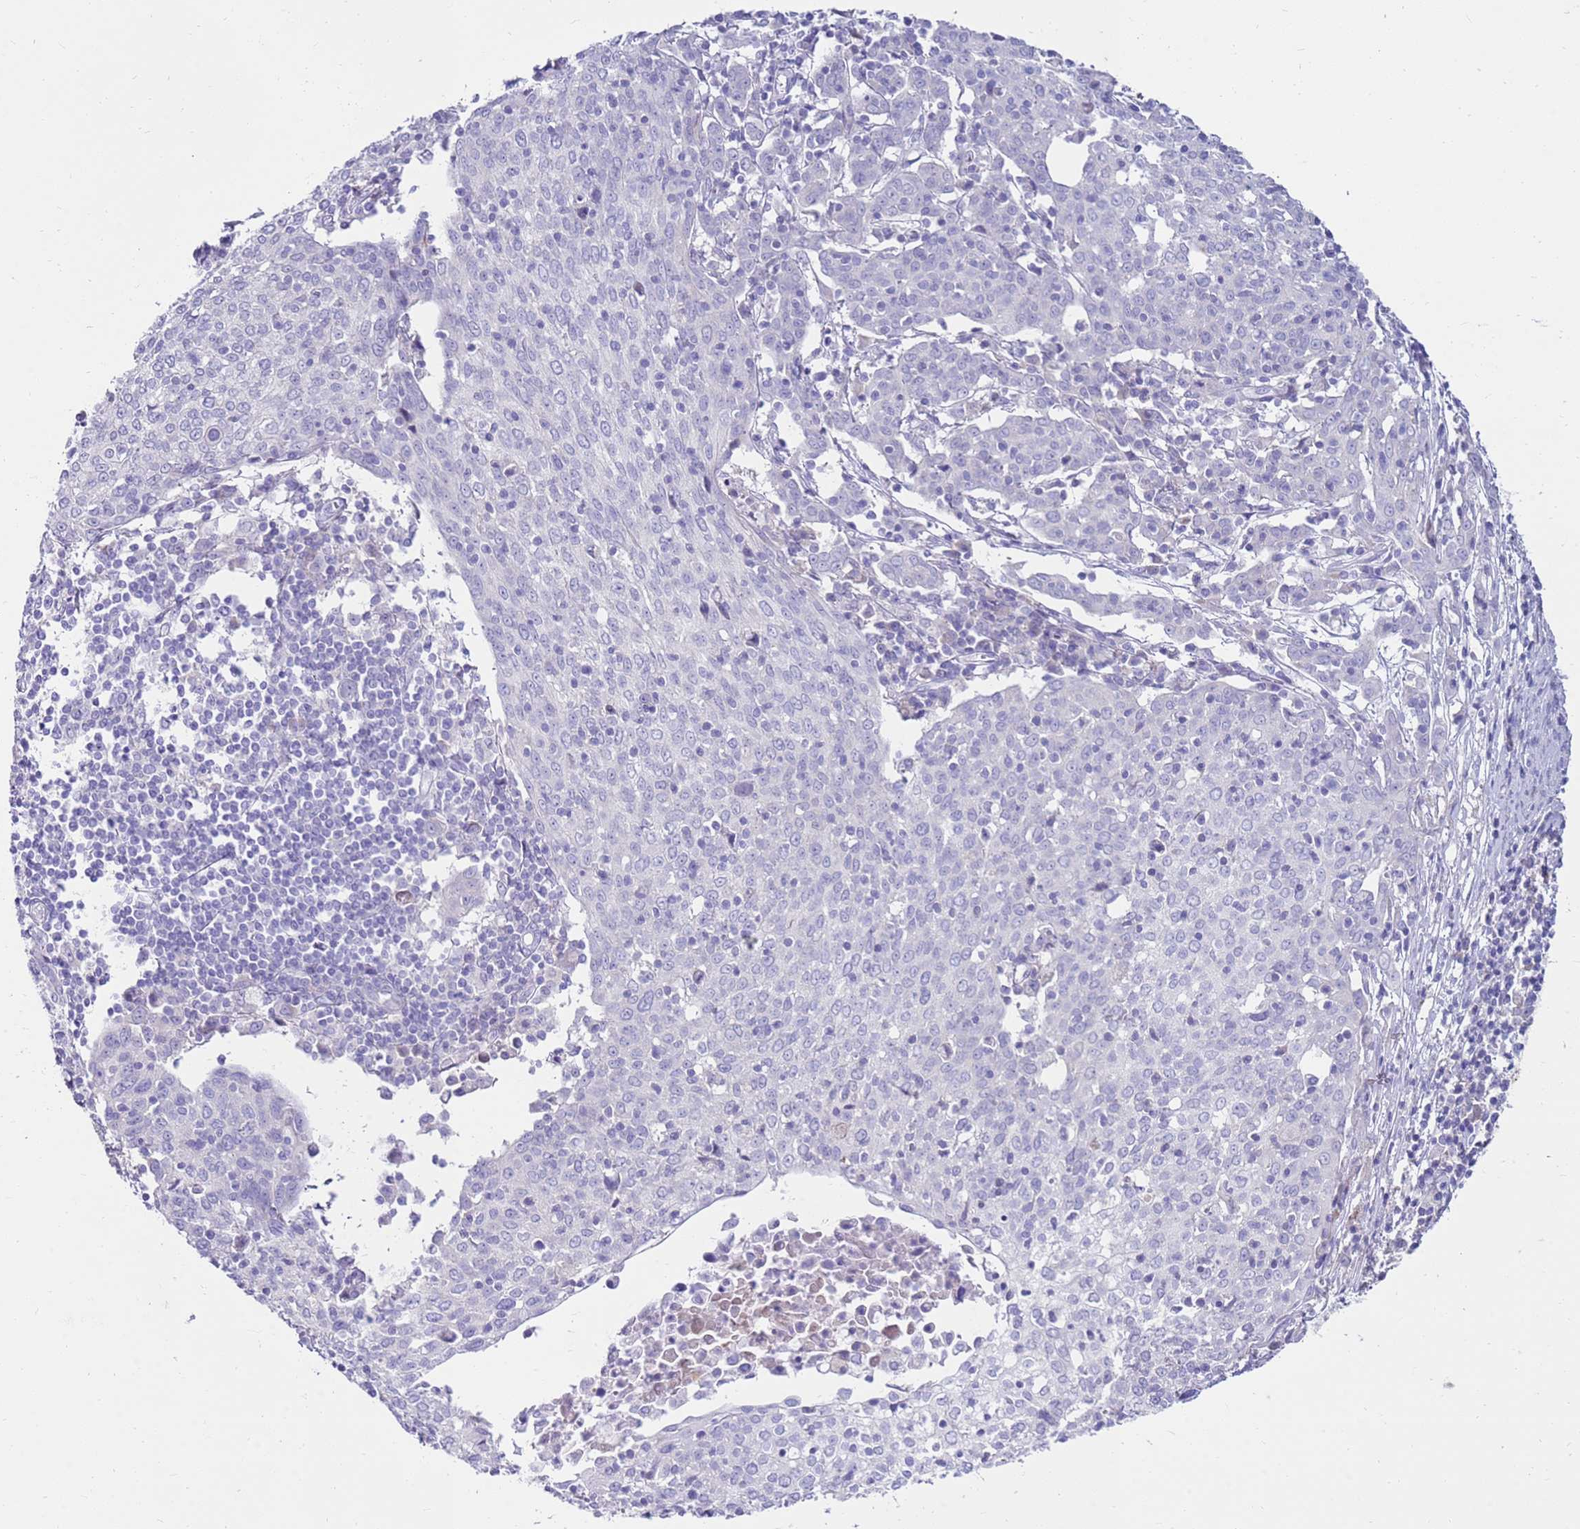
{"staining": {"intensity": "negative", "quantity": "none", "location": "none"}, "tissue": "cervical cancer", "cell_type": "Tumor cells", "image_type": "cancer", "snomed": [{"axis": "morphology", "description": "Squamous cell carcinoma, NOS"}, {"axis": "topography", "description": "Cervix"}], "caption": "High magnification brightfield microscopy of squamous cell carcinoma (cervical) stained with DAB (brown) and counterstained with hematoxylin (blue): tumor cells show no significant positivity.", "gene": "EVPLL", "patient": {"sex": "female", "age": 67}}